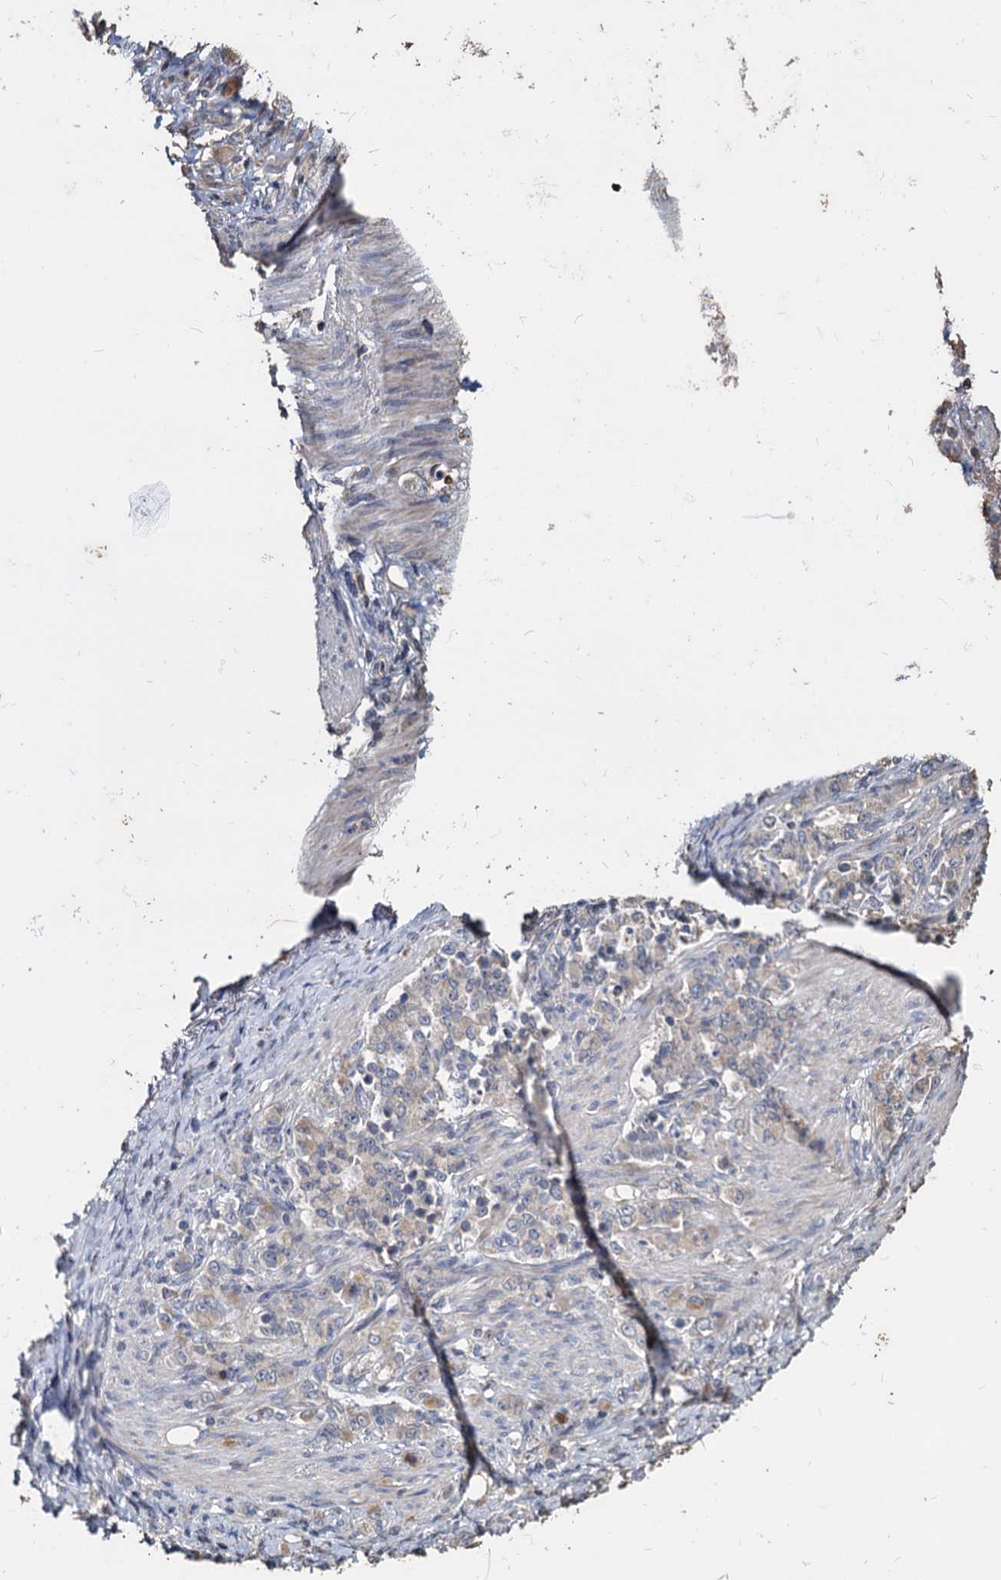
{"staining": {"intensity": "negative", "quantity": "none", "location": "none"}, "tissue": "stomach cancer", "cell_type": "Tumor cells", "image_type": "cancer", "snomed": [{"axis": "morphology", "description": "Adenocarcinoma, NOS"}, {"axis": "topography", "description": "Stomach"}], "caption": "Tumor cells show no significant staining in adenocarcinoma (stomach). (DAB (3,3'-diaminobenzidine) IHC, high magnification).", "gene": "DEPDC4", "patient": {"sex": "female", "age": 79}}